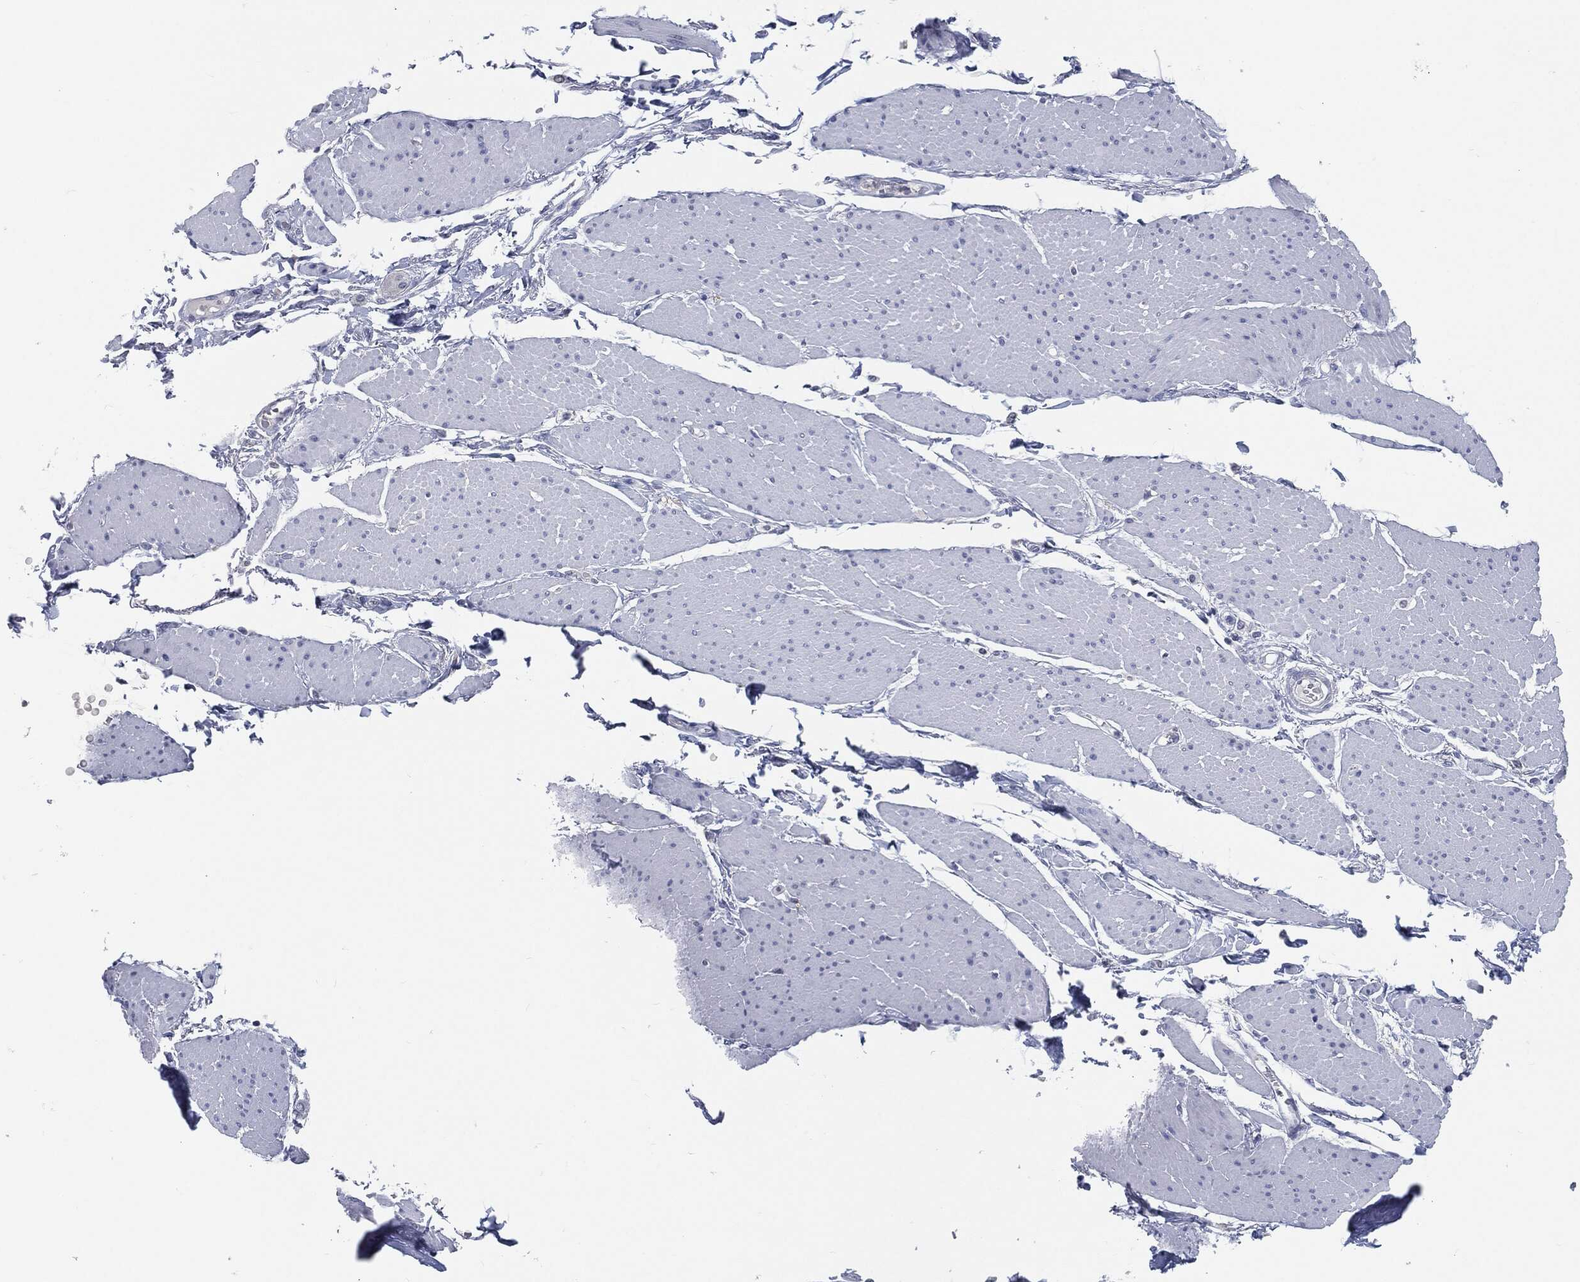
{"staining": {"intensity": "negative", "quantity": "none", "location": "none"}, "tissue": "smooth muscle", "cell_type": "Smooth muscle cells", "image_type": "normal", "snomed": [{"axis": "morphology", "description": "Normal tissue, NOS"}, {"axis": "topography", "description": "Smooth muscle"}, {"axis": "topography", "description": "Anal"}], "caption": "This is an IHC micrograph of normal human smooth muscle. There is no staining in smooth muscle cells.", "gene": "PROM1", "patient": {"sex": "male", "age": 83}}